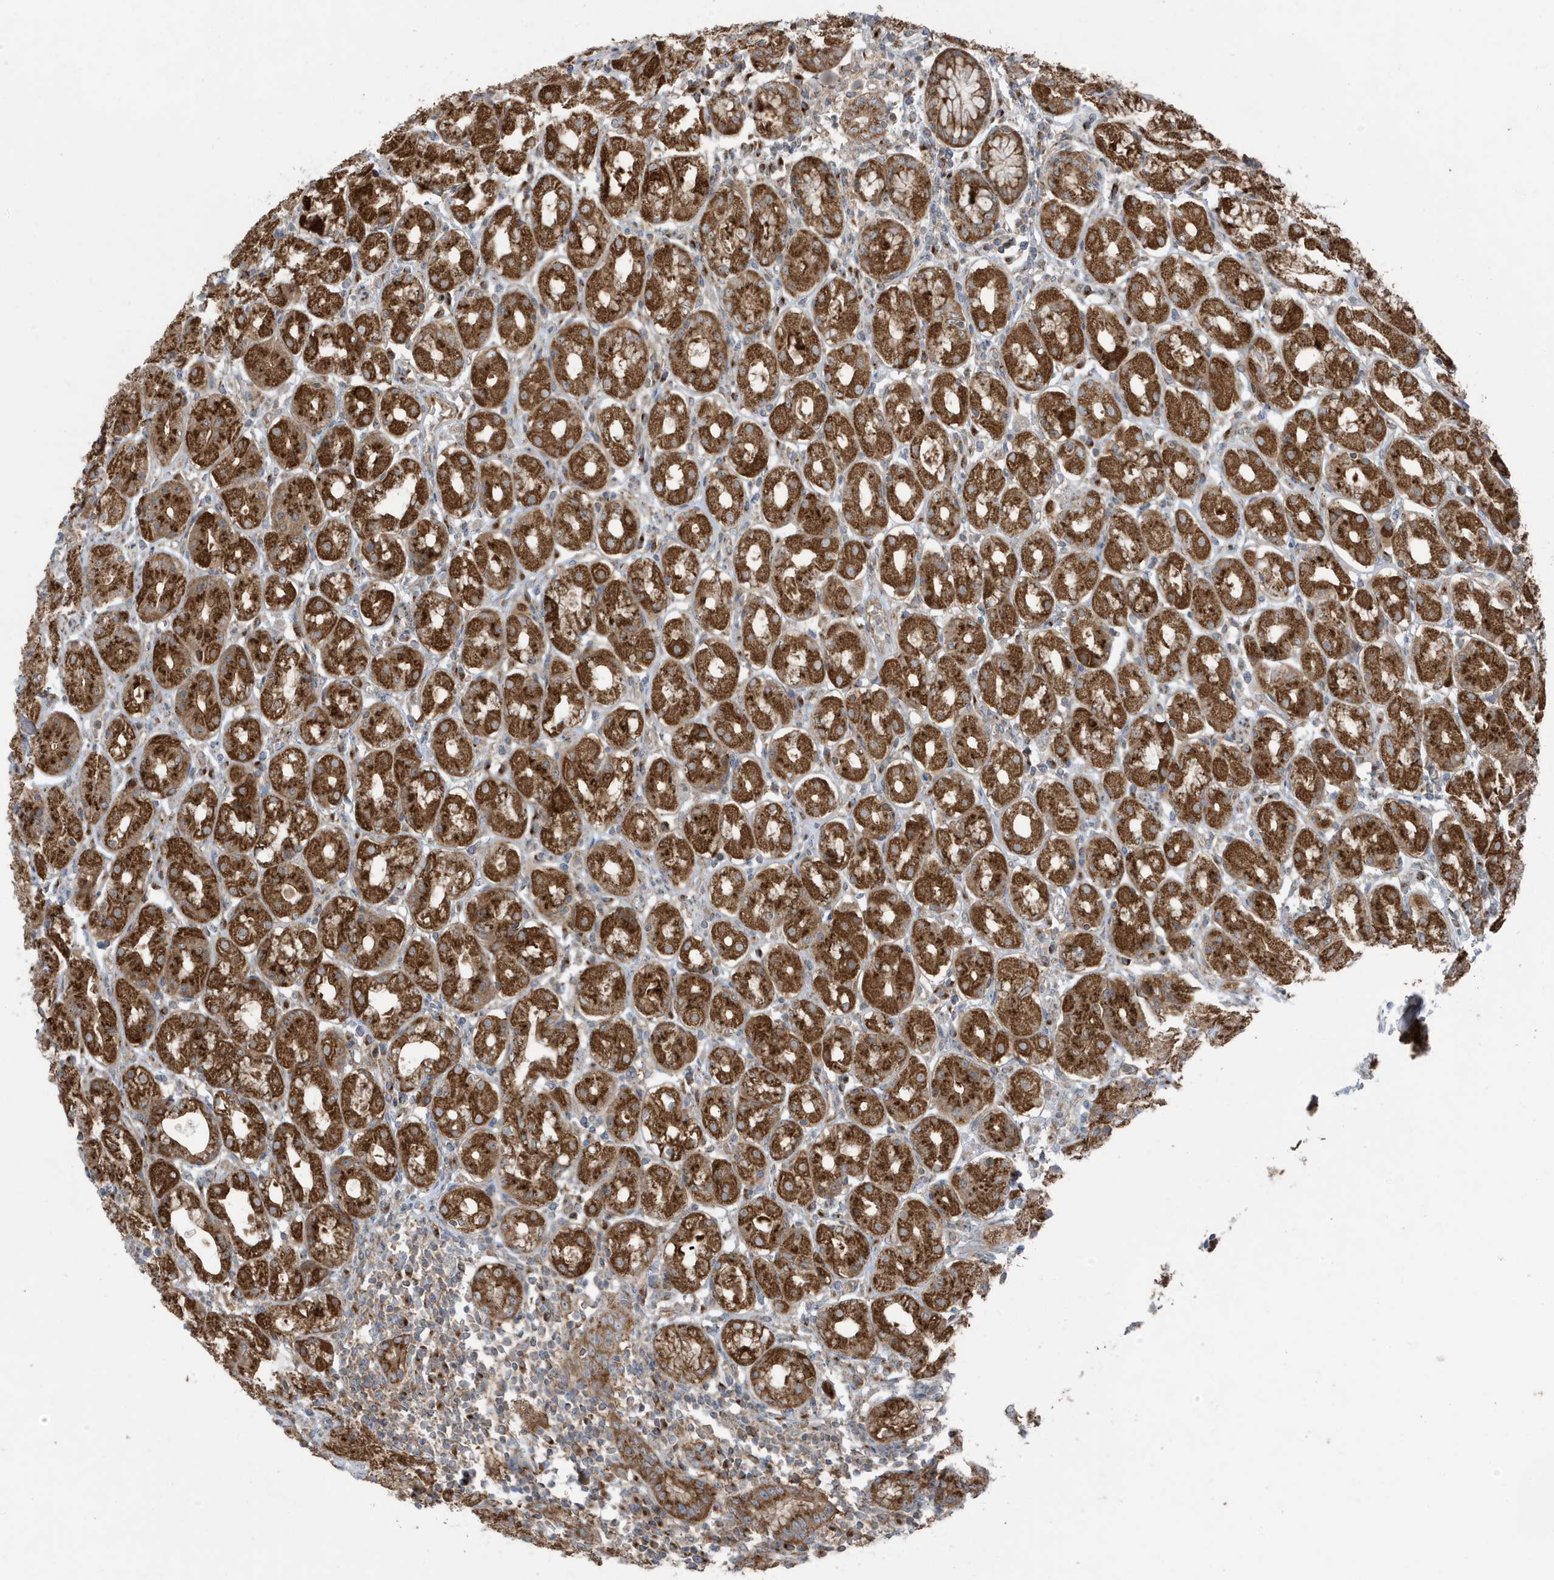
{"staining": {"intensity": "strong", "quantity": ">75%", "location": "cytoplasmic/membranous"}, "tissue": "stomach", "cell_type": "Glandular cells", "image_type": "normal", "snomed": [{"axis": "morphology", "description": "Normal tissue, NOS"}, {"axis": "topography", "description": "Stomach"}, {"axis": "topography", "description": "Stomach, lower"}], "caption": "IHC of benign human stomach exhibits high levels of strong cytoplasmic/membranous positivity in approximately >75% of glandular cells.", "gene": "GOLGA4", "patient": {"sex": "female", "age": 56}}